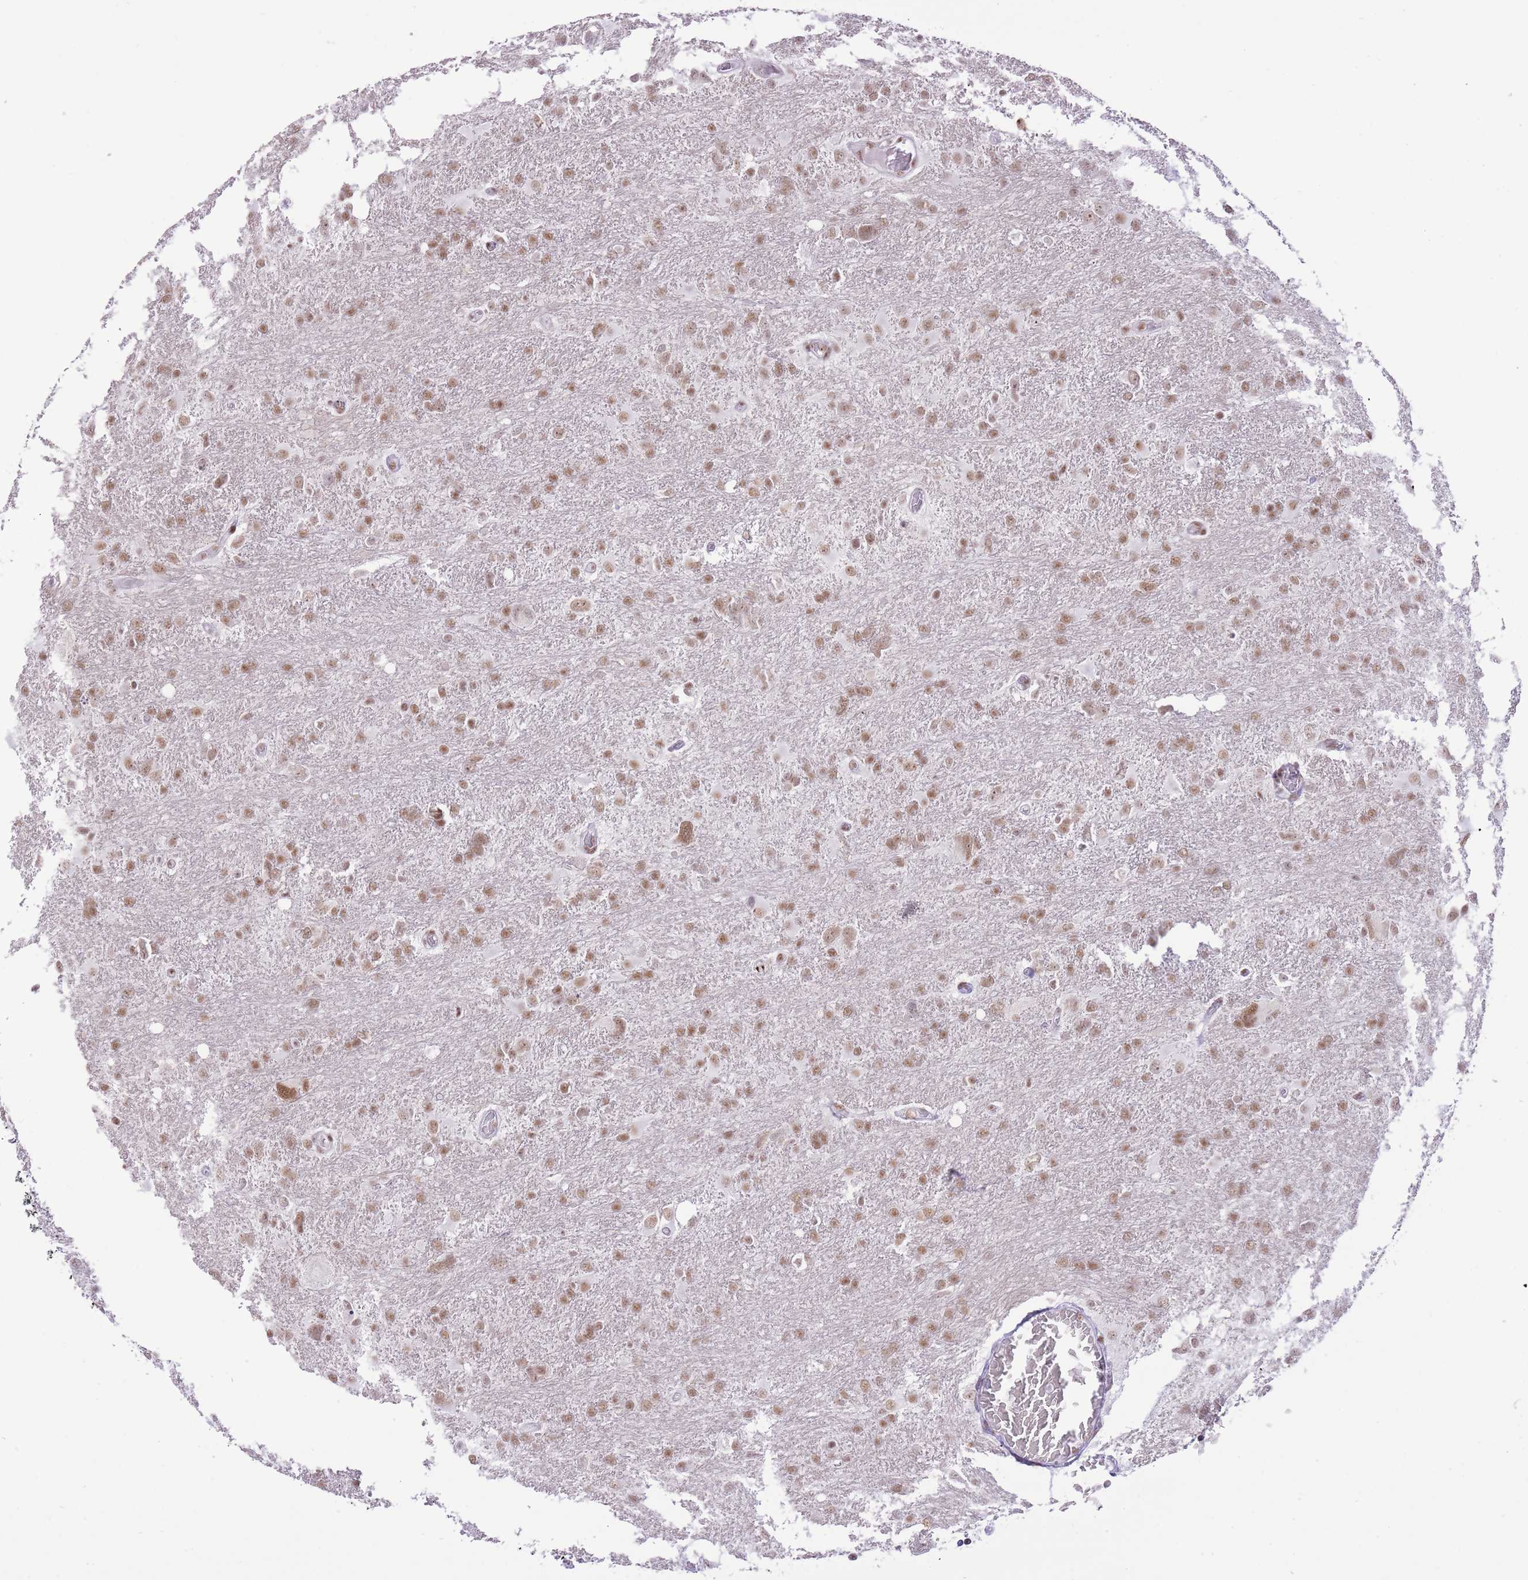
{"staining": {"intensity": "moderate", "quantity": ">75%", "location": "nuclear"}, "tissue": "glioma", "cell_type": "Tumor cells", "image_type": "cancer", "snomed": [{"axis": "morphology", "description": "Glioma, malignant, High grade"}, {"axis": "topography", "description": "Brain"}], "caption": "Glioma was stained to show a protein in brown. There is medium levels of moderate nuclear expression in approximately >75% of tumor cells.", "gene": "ZBED5", "patient": {"sex": "male", "age": 61}}